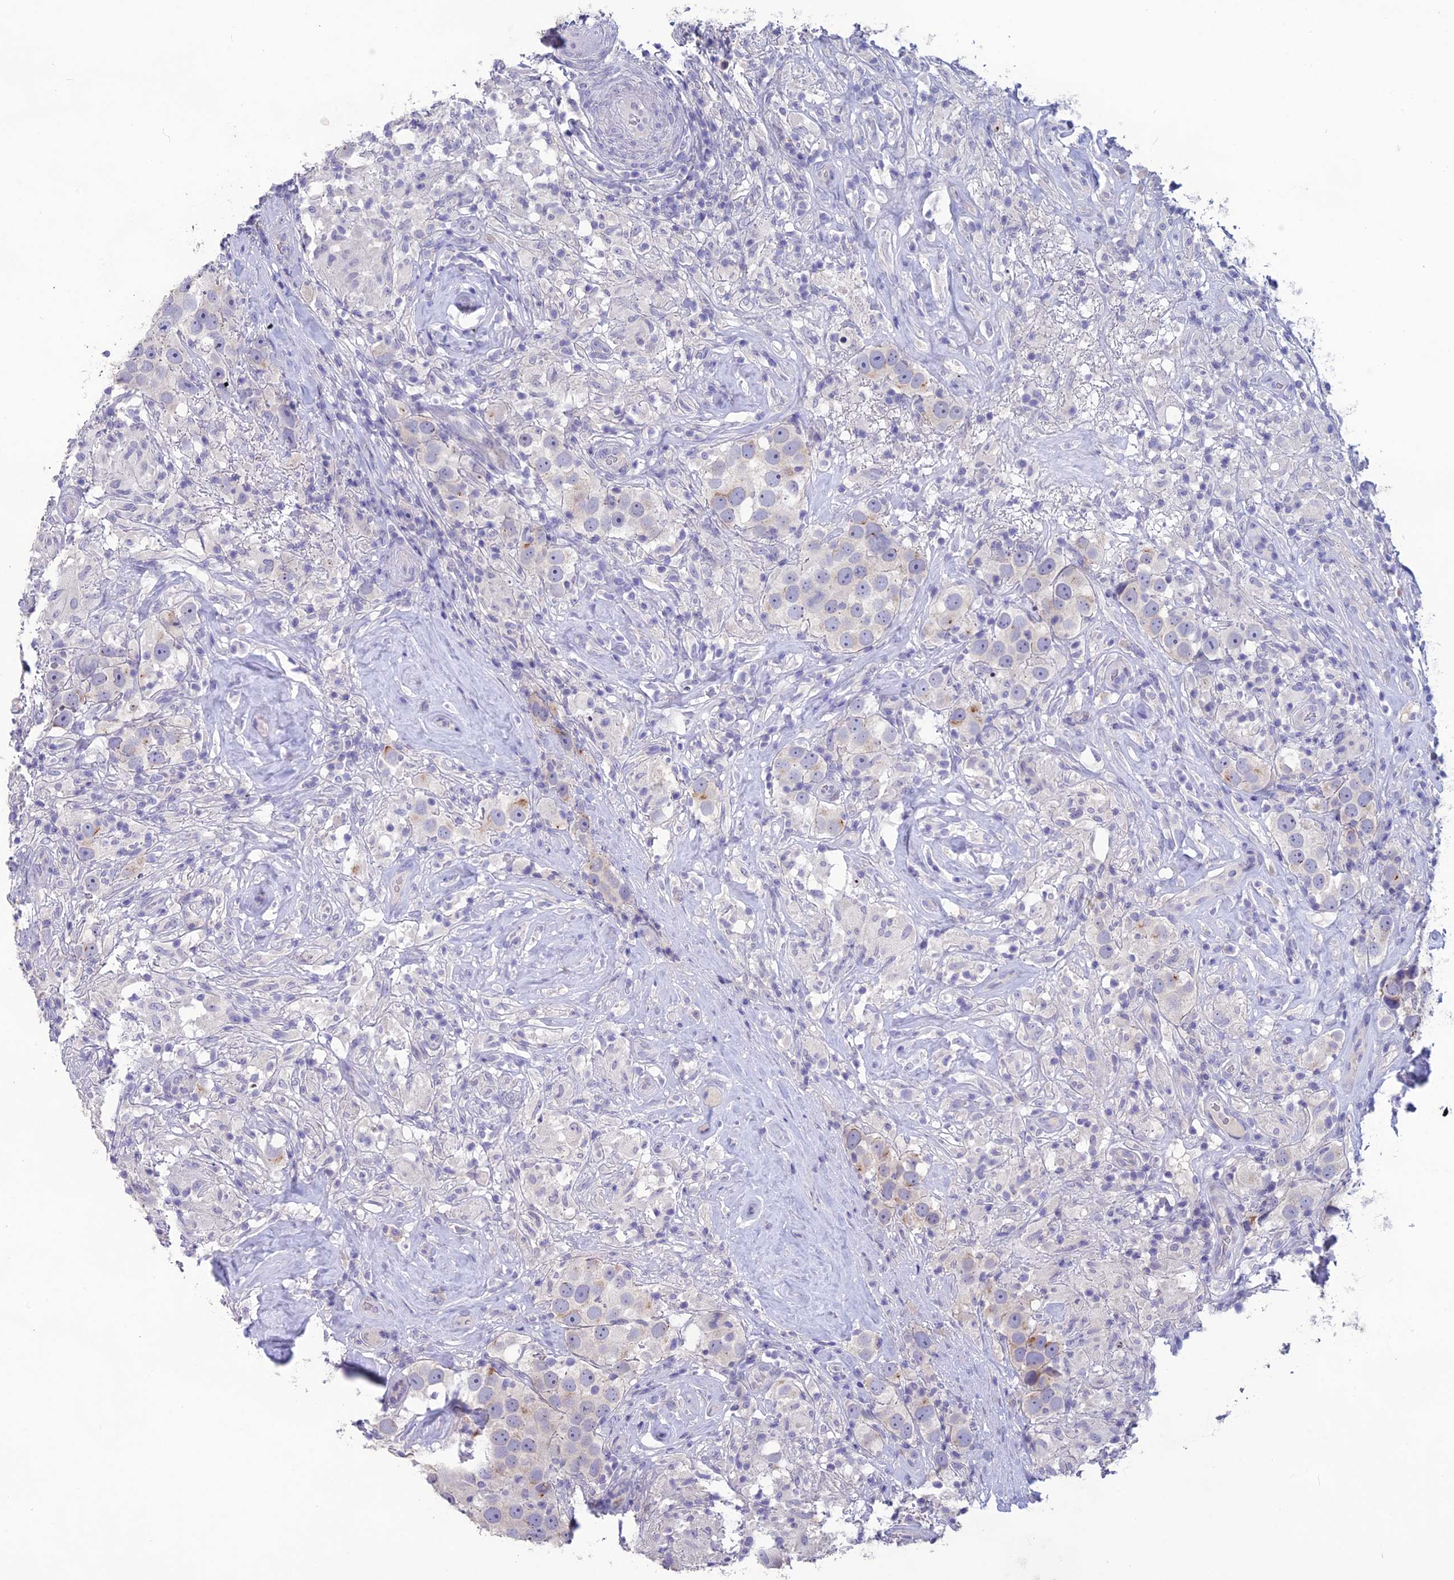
{"staining": {"intensity": "negative", "quantity": "none", "location": "none"}, "tissue": "testis cancer", "cell_type": "Tumor cells", "image_type": "cancer", "snomed": [{"axis": "morphology", "description": "Seminoma, NOS"}, {"axis": "topography", "description": "Testis"}], "caption": "Immunohistochemical staining of testis seminoma exhibits no significant positivity in tumor cells.", "gene": "TMEM134", "patient": {"sex": "male", "age": 49}}